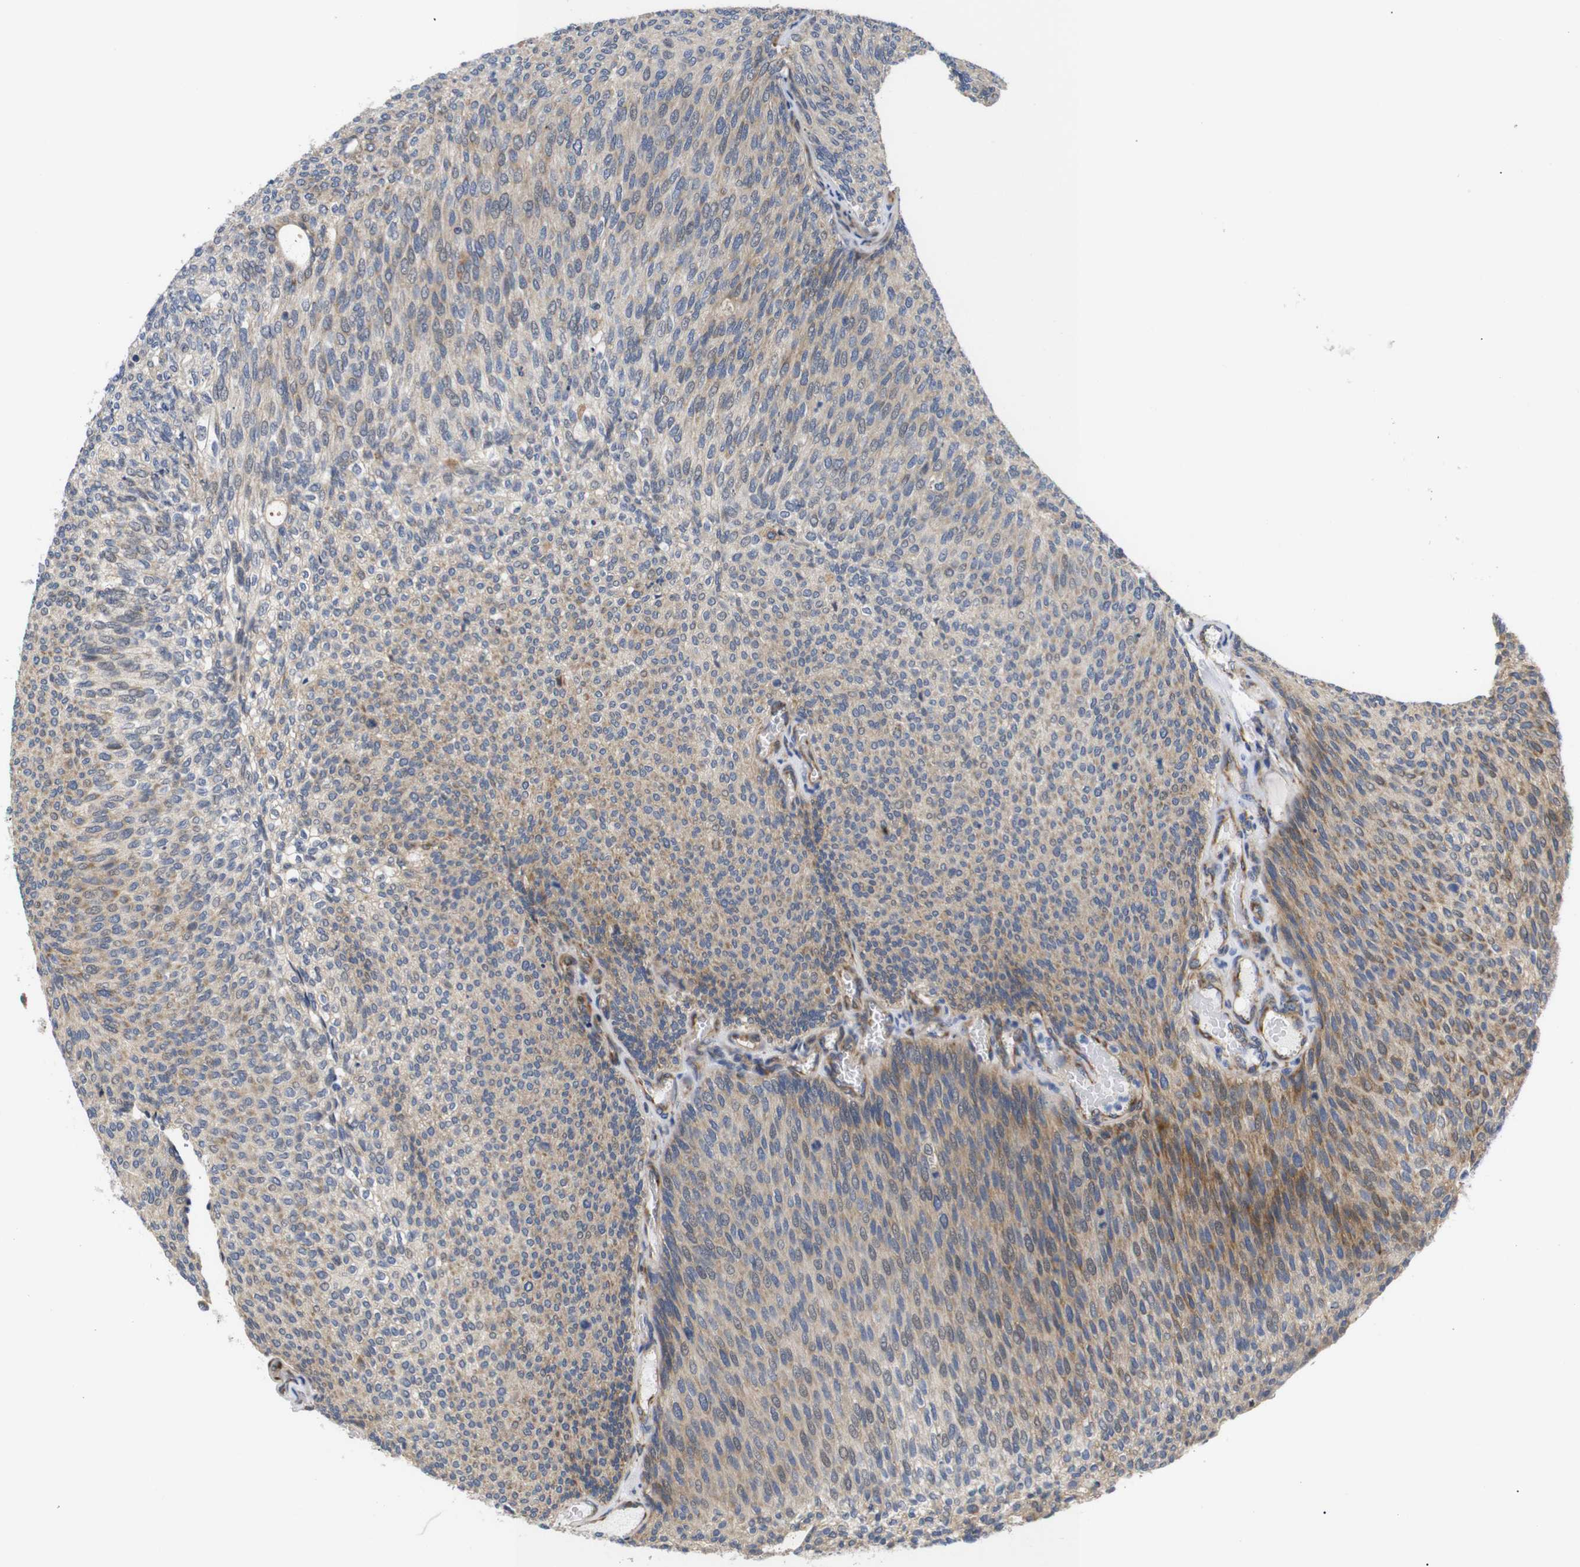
{"staining": {"intensity": "weak", "quantity": ">75%", "location": "cytoplasmic/membranous"}, "tissue": "urothelial cancer", "cell_type": "Tumor cells", "image_type": "cancer", "snomed": [{"axis": "morphology", "description": "Urothelial carcinoma, Low grade"}, {"axis": "topography", "description": "Urinary bladder"}], "caption": "Immunohistochemistry (IHC) (DAB) staining of human urothelial cancer demonstrates weak cytoplasmic/membranous protein positivity in about >75% of tumor cells. (brown staining indicates protein expression, while blue staining denotes nuclei).", "gene": "KANK4", "patient": {"sex": "female", "age": 79}}